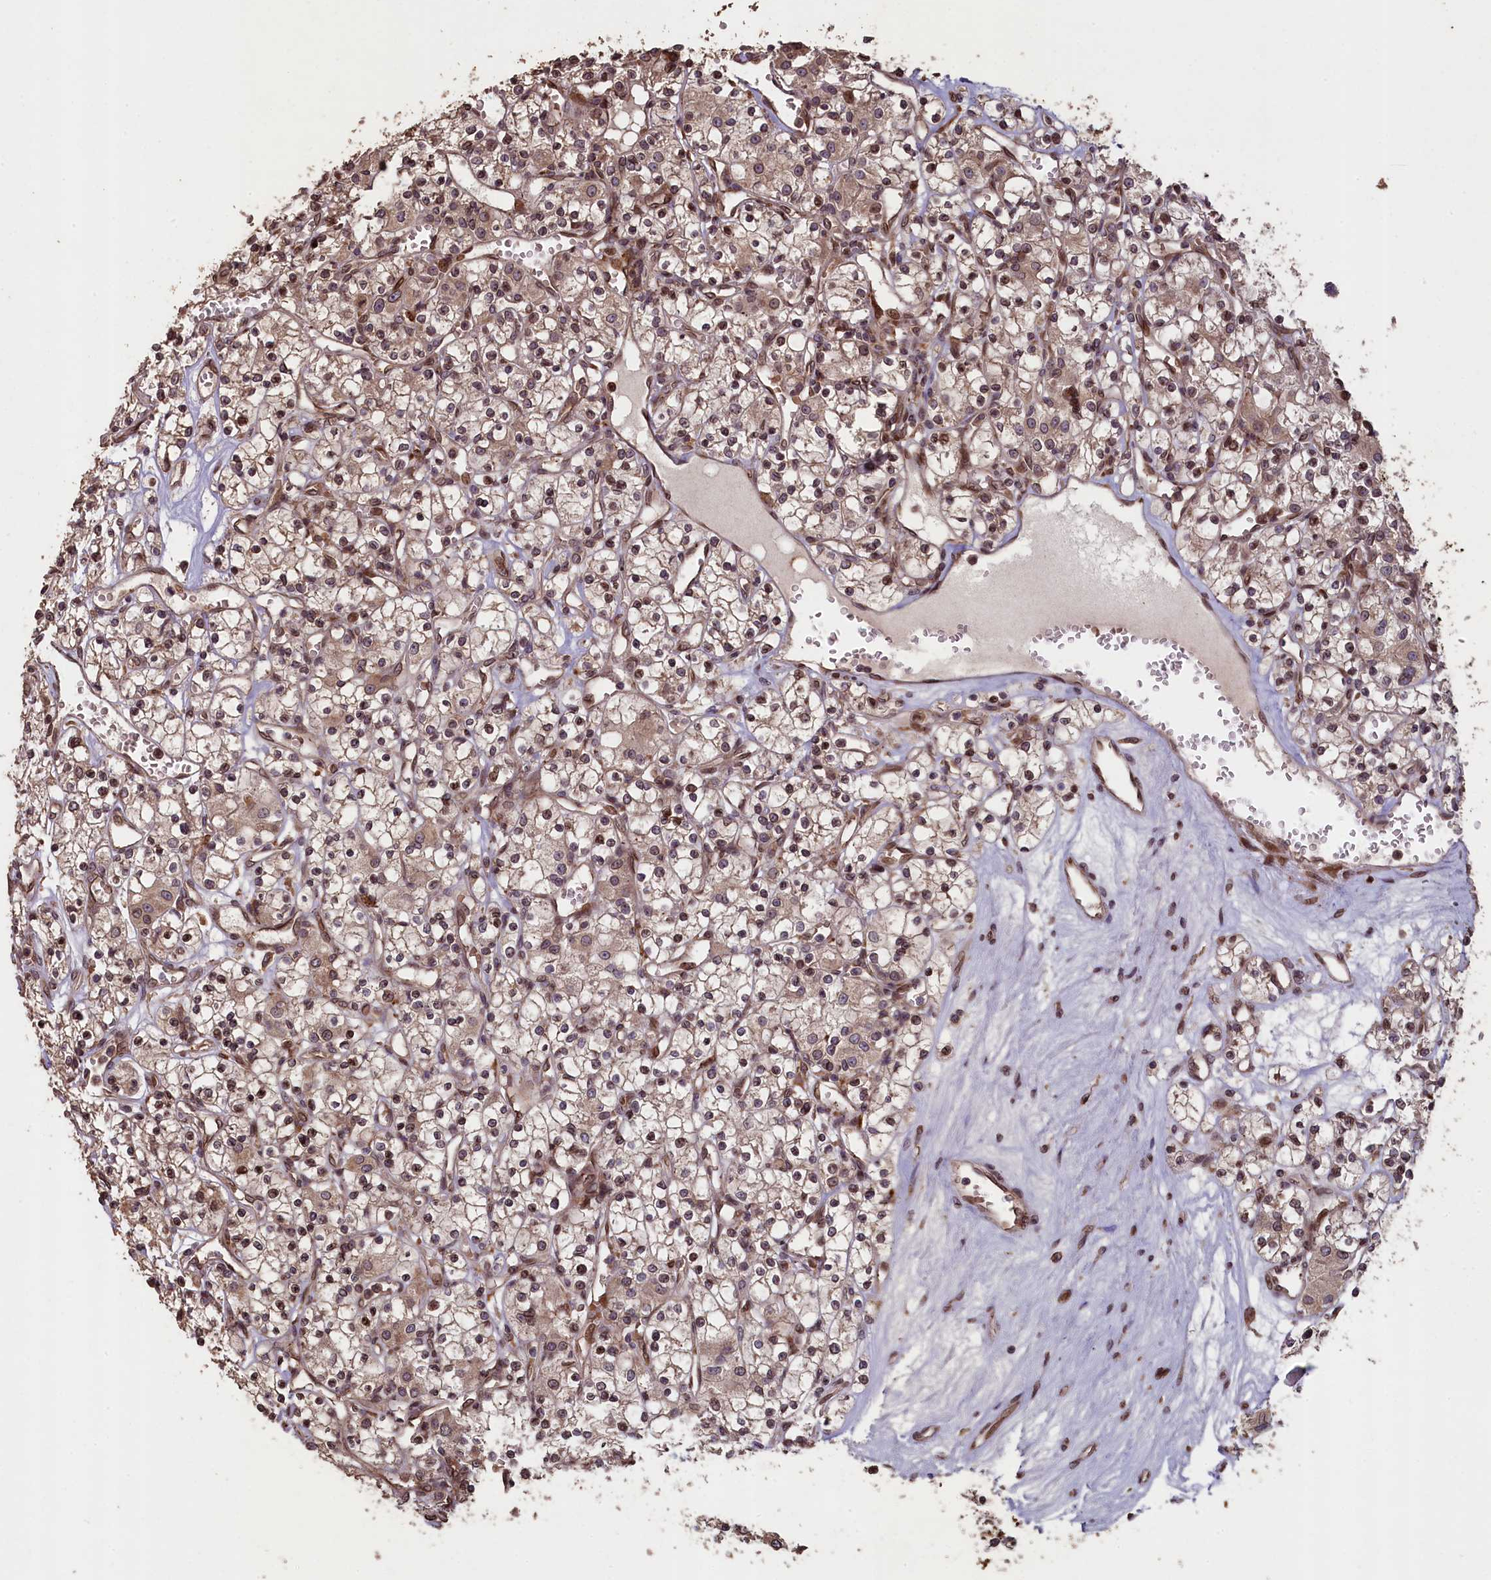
{"staining": {"intensity": "moderate", "quantity": "<25%", "location": "nuclear"}, "tissue": "renal cancer", "cell_type": "Tumor cells", "image_type": "cancer", "snomed": [{"axis": "morphology", "description": "Adenocarcinoma, NOS"}, {"axis": "topography", "description": "Kidney"}], "caption": "This is a histology image of immunohistochemistry staining of renal adenocarcinoma, which shows moderate staining in the nuclear of tumor cells.", "gene": "SLC38A7", "patient": {"sex": "female", "age": 59}}